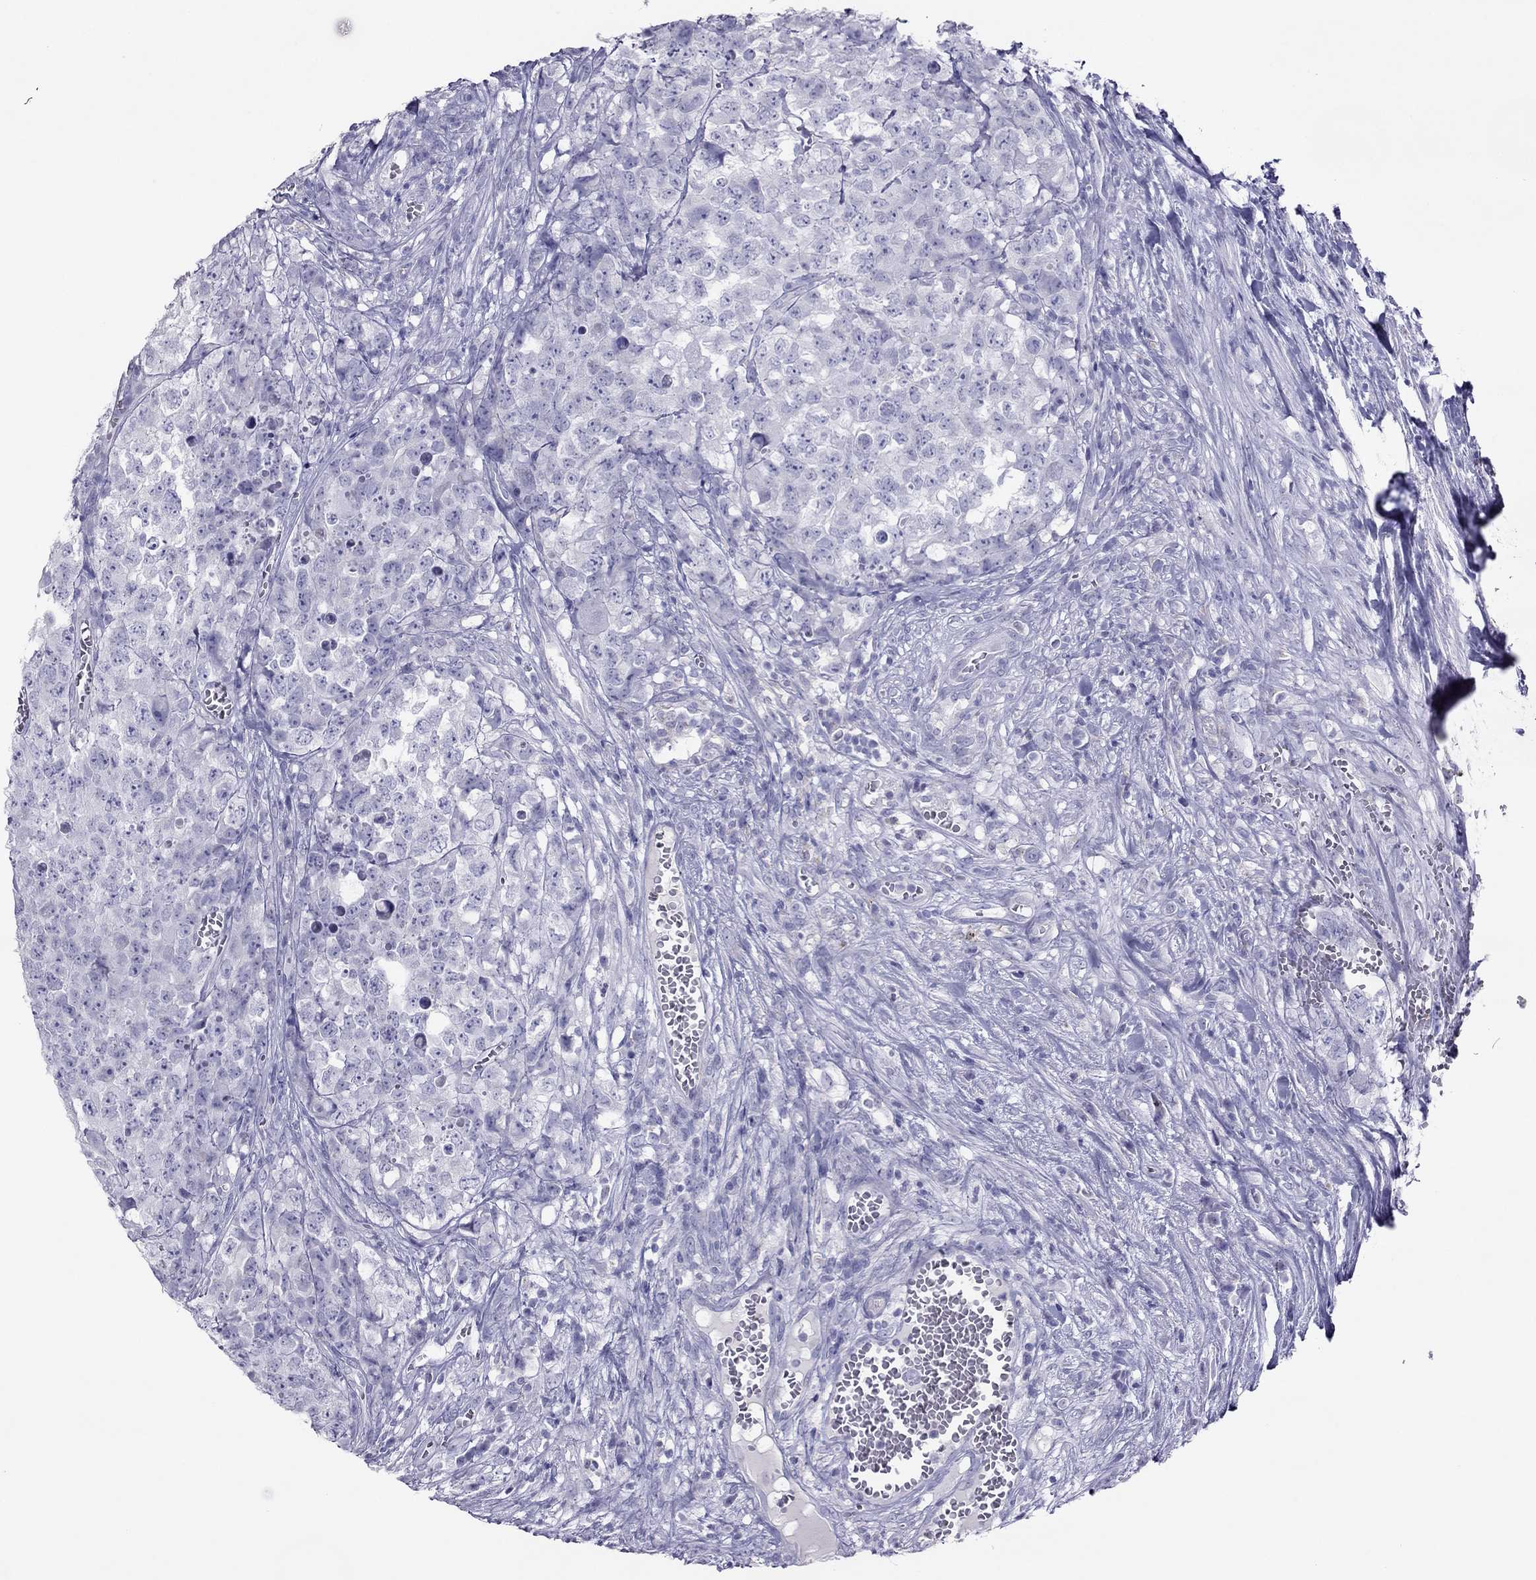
{"staining": {"intensity": "negative", "quantity": "none", "location": "none"}, "tissue": "testis cancer", "cell_type": "Tumor cells", "image_type": "cancer", "snomed": [{"axis": "morphology", "description": "Carcinoma, Embryonal, NOS"}, {"axis": "topography", "description": "Testis"}], "caption": "A high-resolution histopathology image shows immunohistochemistry staining of embryonal carcinoma (testis), which shows no significant staining in tumor cells. (DAB (3,3'-diaminobenzidine) immunohistochemistry visualized using brightfield microscopy, high magnification).", "gene": "MAEL", "patient": {"sex": "male", "age": 23}}